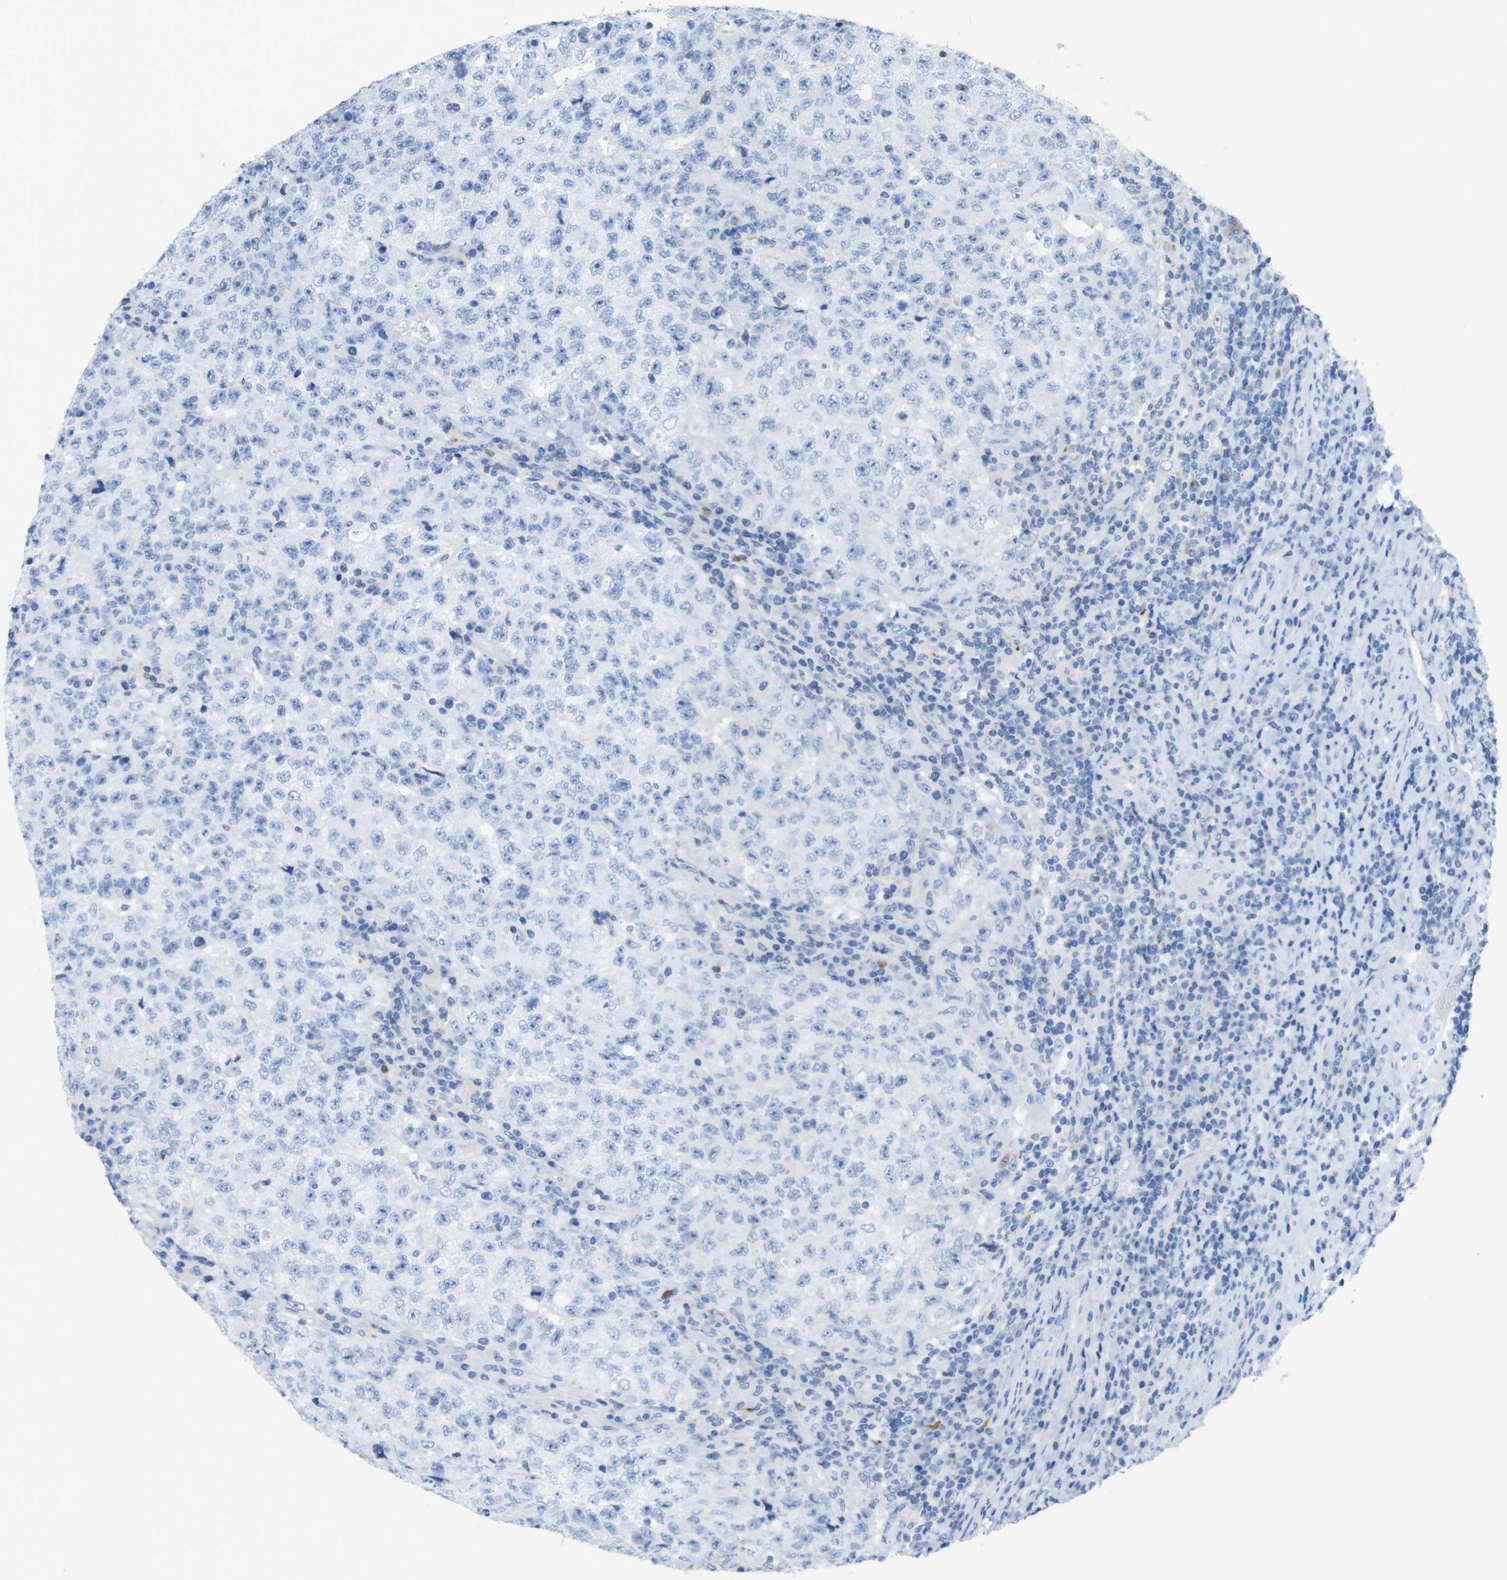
{"staining": {"intensity": "negative", "quantity": "none", "location": "none"}, "tissue": "testis cancer", "cell_type": "Tumor cells", "image_type": "cancer", "snomed": [{"axis": "morphology", "description": "Necrosis, NOS"}, {"axis": "morphology", "description": "Carcinoma, Embryonal, NOS"}, {"axis": "topography", "description": "Testis"}], "caption": "Immunohistochemistry of human testis cancer (embryonal carcinoma) shows no staining in tumor cells.", "gene": "LAG3", "patient": {"sex": "male", "age": 19}}